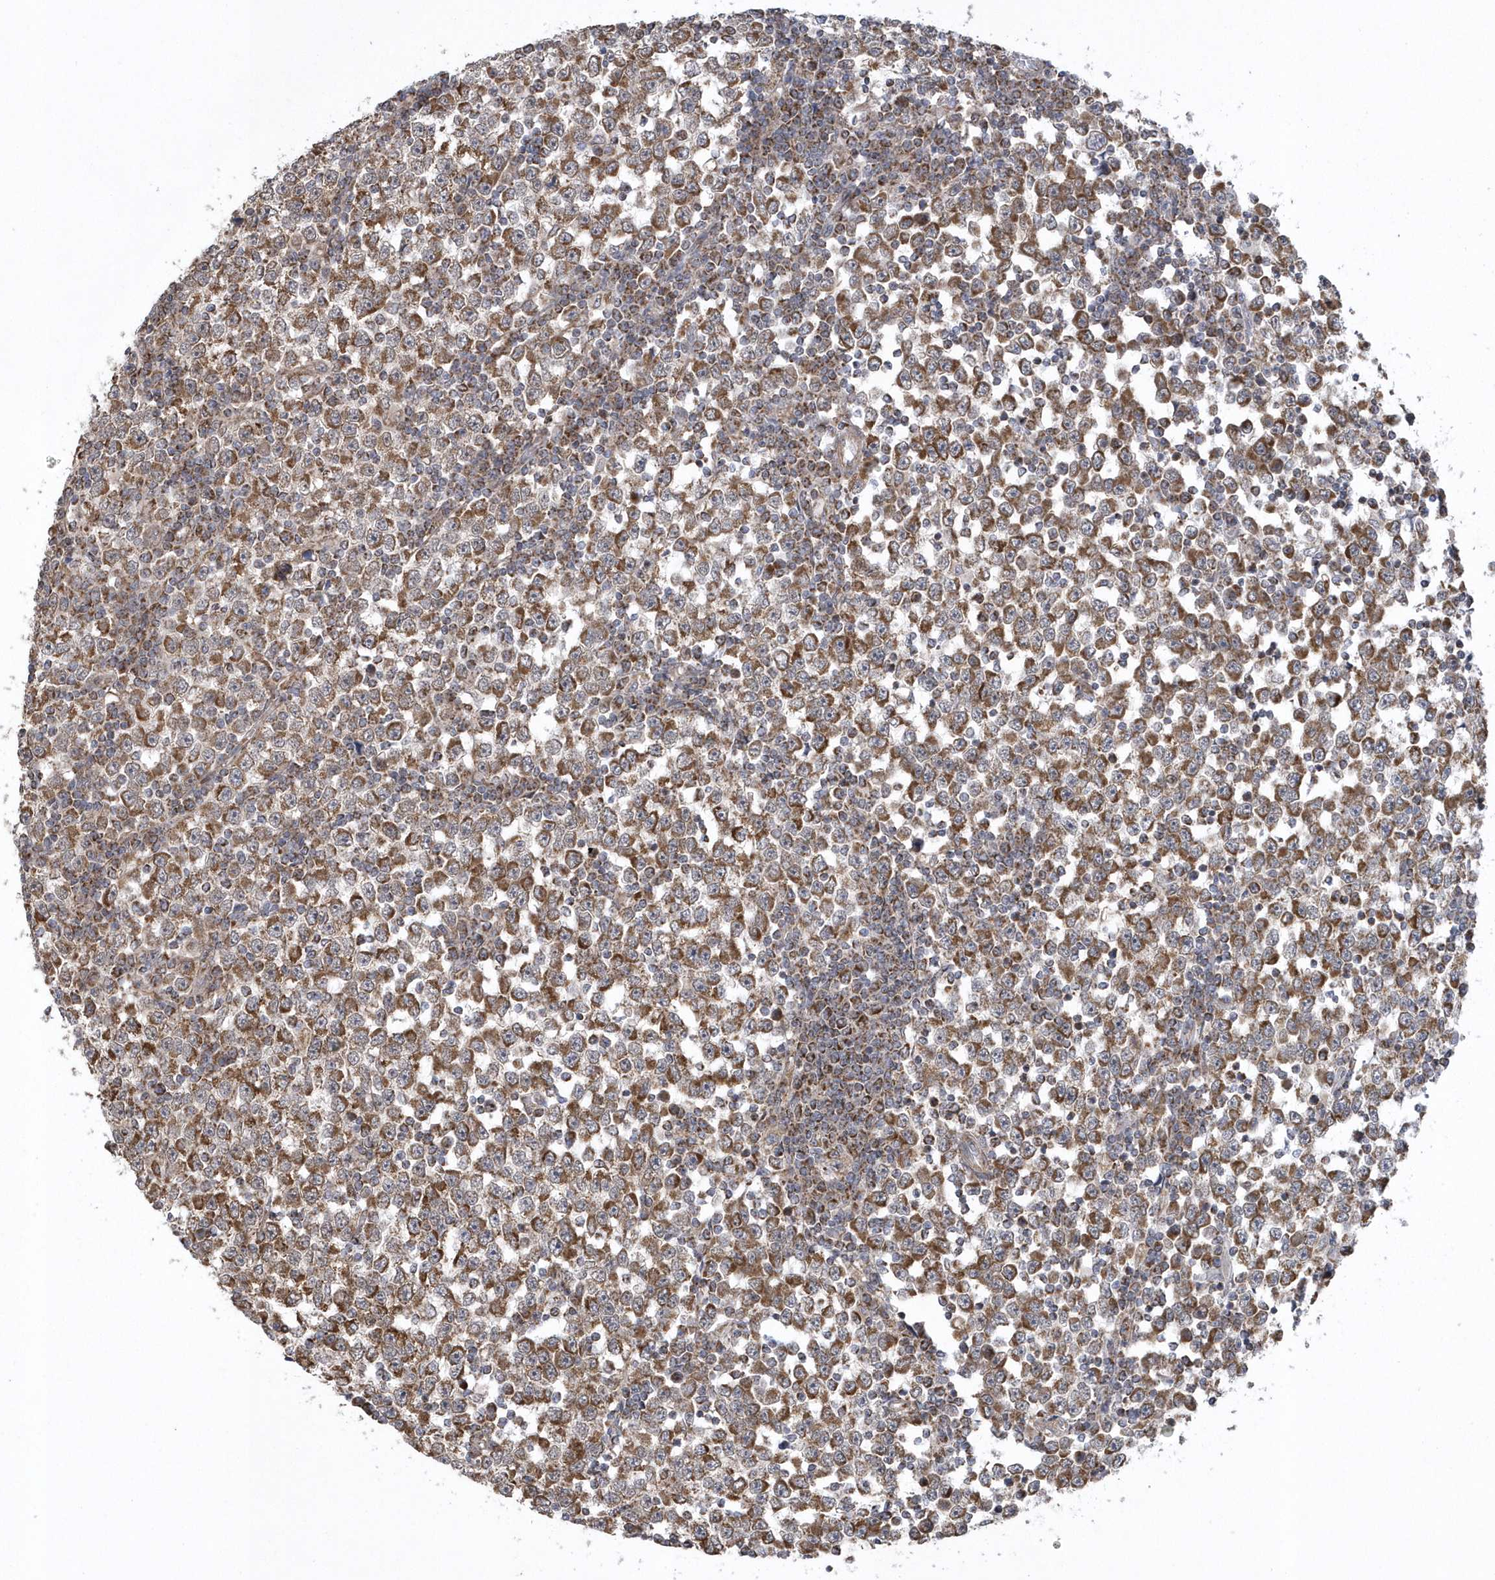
{"staining": {"intensity": "strong", "quantity": "25%-75%", "location": "cytoplasmic/membranous"}, "tissue": "testis cancer", "cell_type": "Tumor cells", "image_type": "cancer", "snomed": [{"axis": "morphology", "description": "Seminoma, NOS"}, {"axis": "topography", "description": "Testis"}], "caption": "Testis cancer (seminoma) was stained to show a protein in brown. There is high levels of strong cytoplasmic/membranous expression in about 25%-75% of tumor cells.", "gene": "SLX9", "patient": {"sex": "male", "age": 65}}